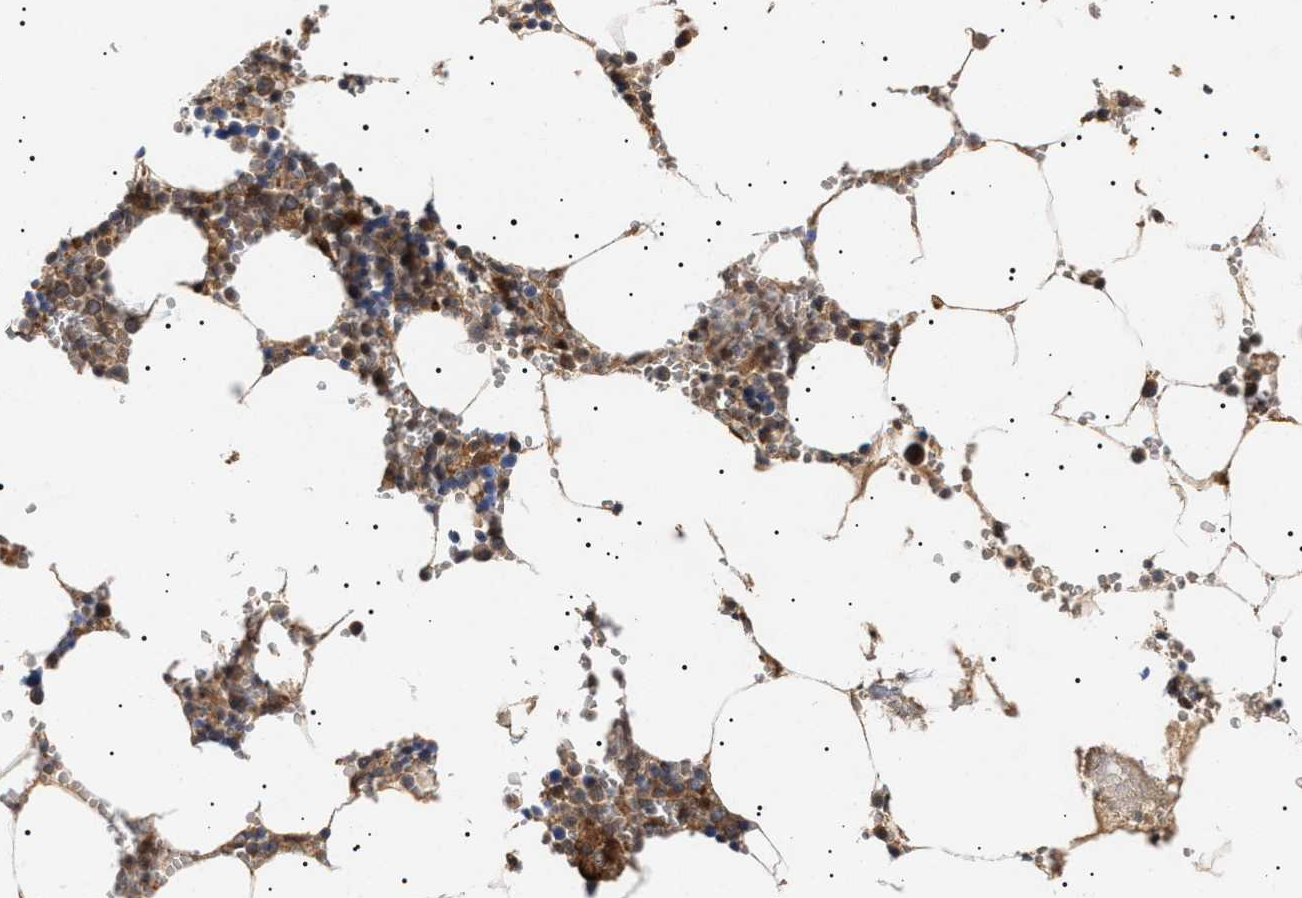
{"staining": {"intensity": "moderate", "quantity": "25%-75%", "location": "cytoplasmic/membranous"}, "tissue": "bone marrow", "cell_type": "Hematopoietic cells", "image_type": "normal", "snomed": [{"axis": "morphology", "description": "Normal tissue, NOS"}, {"axis": "topography", "description": "Bone marrow"}], "caption": "This image shows immunohistochemistry staining of unremarkable bone marrow, with medium moderate cytoplasmic/membranous positivity in about 25%-75% of hematopoietic cells.", "gene": "NPLOC4", "patient": {"sex": "male", "age": 70}}